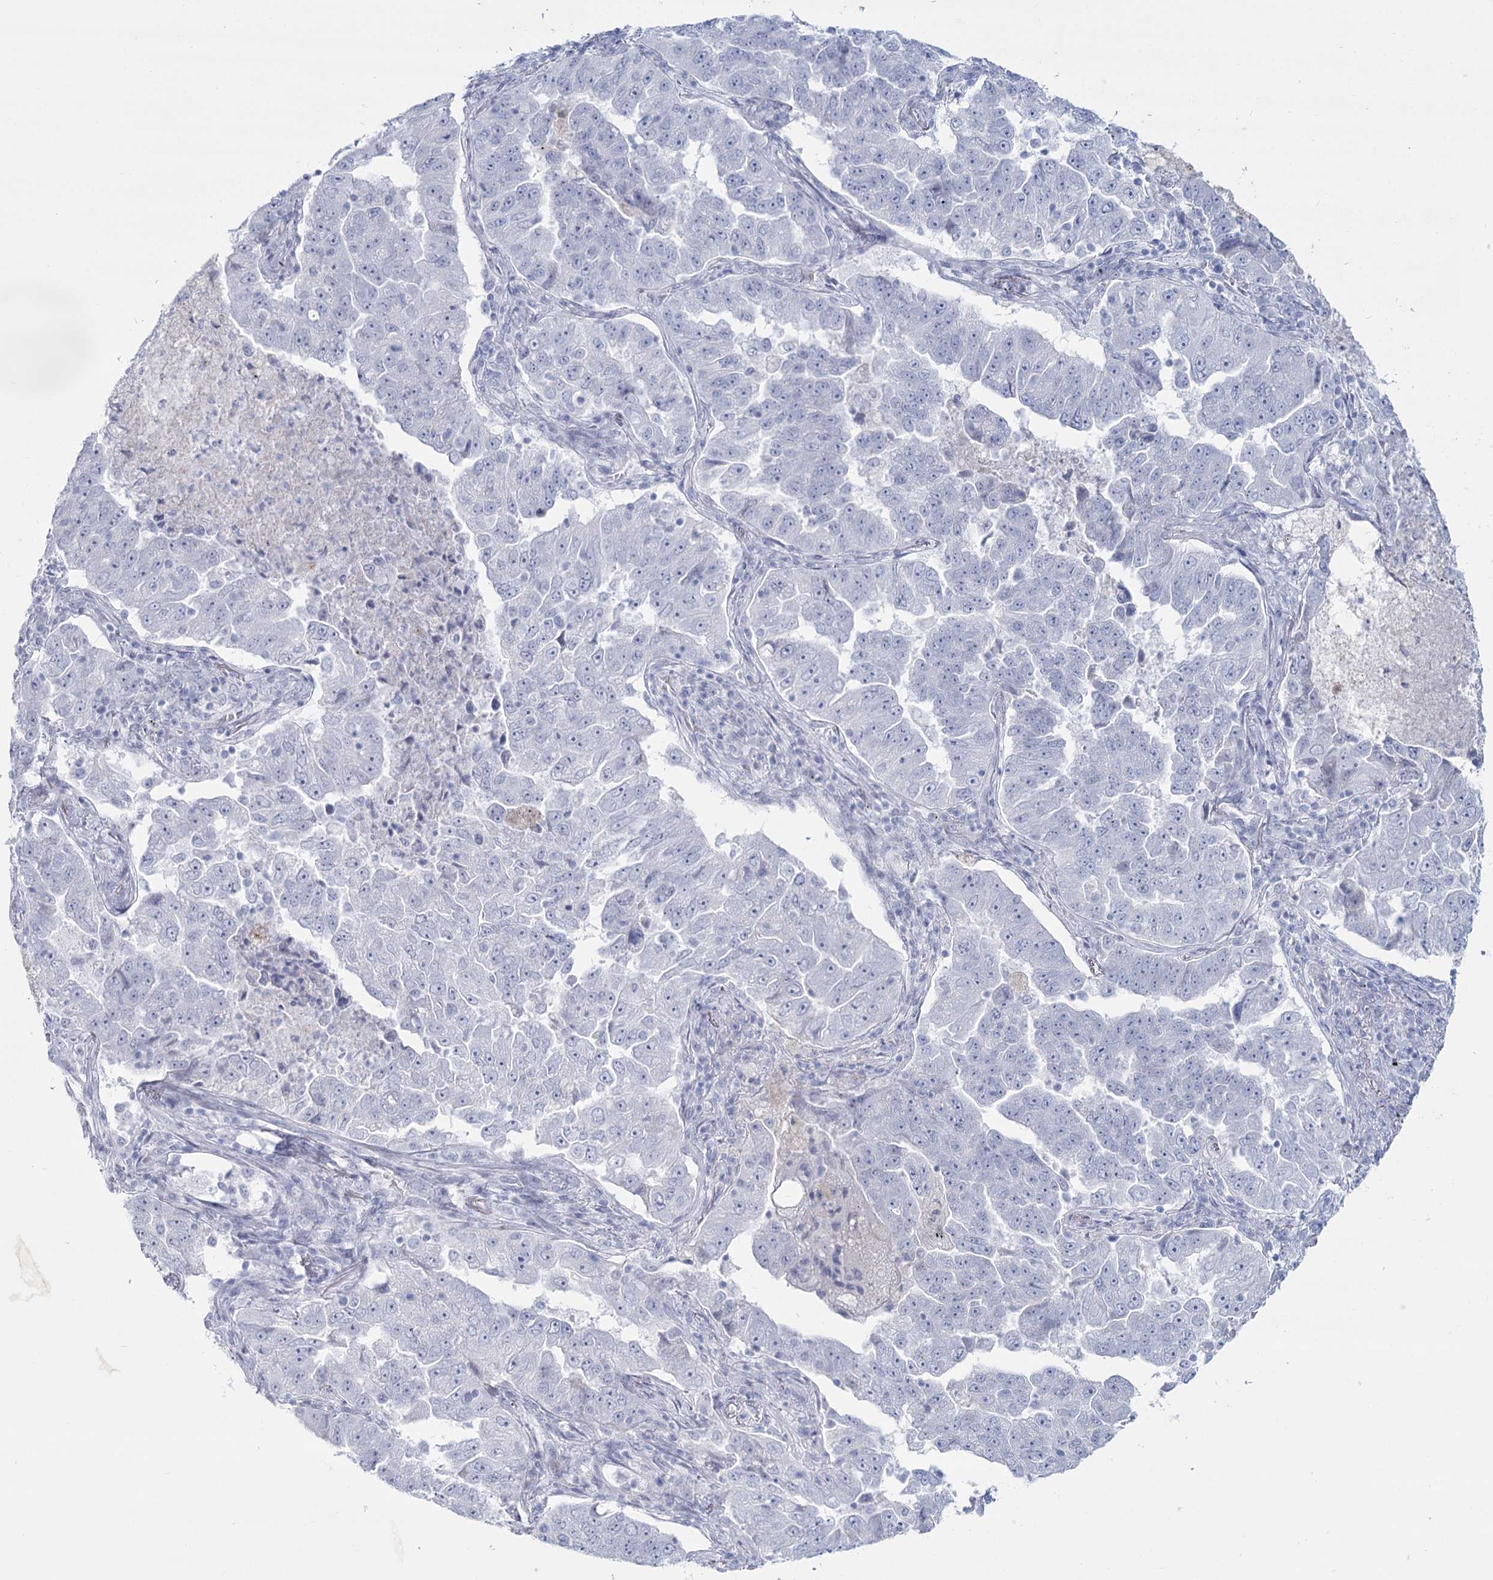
{"staining": {"intensity": "negative", "quantity": "none", "location": "none"}, "tissue": "lung cancer", "cell_type": "Tumor cells", "image_type": "cancer", "snomed": [{"axis": "morphology", "description": "Adenocarcinoma, NOS"}, {"axis": "topography", "description": "Lung"}], "caption": "Protein analysis of lung cancer exhibits no significant expression in tumor cells. (DAB immunohistochemistry with hematoxylin counter stain).", "gene": "SLC6A19", "patient": {"sex": "female", "age": 51}}